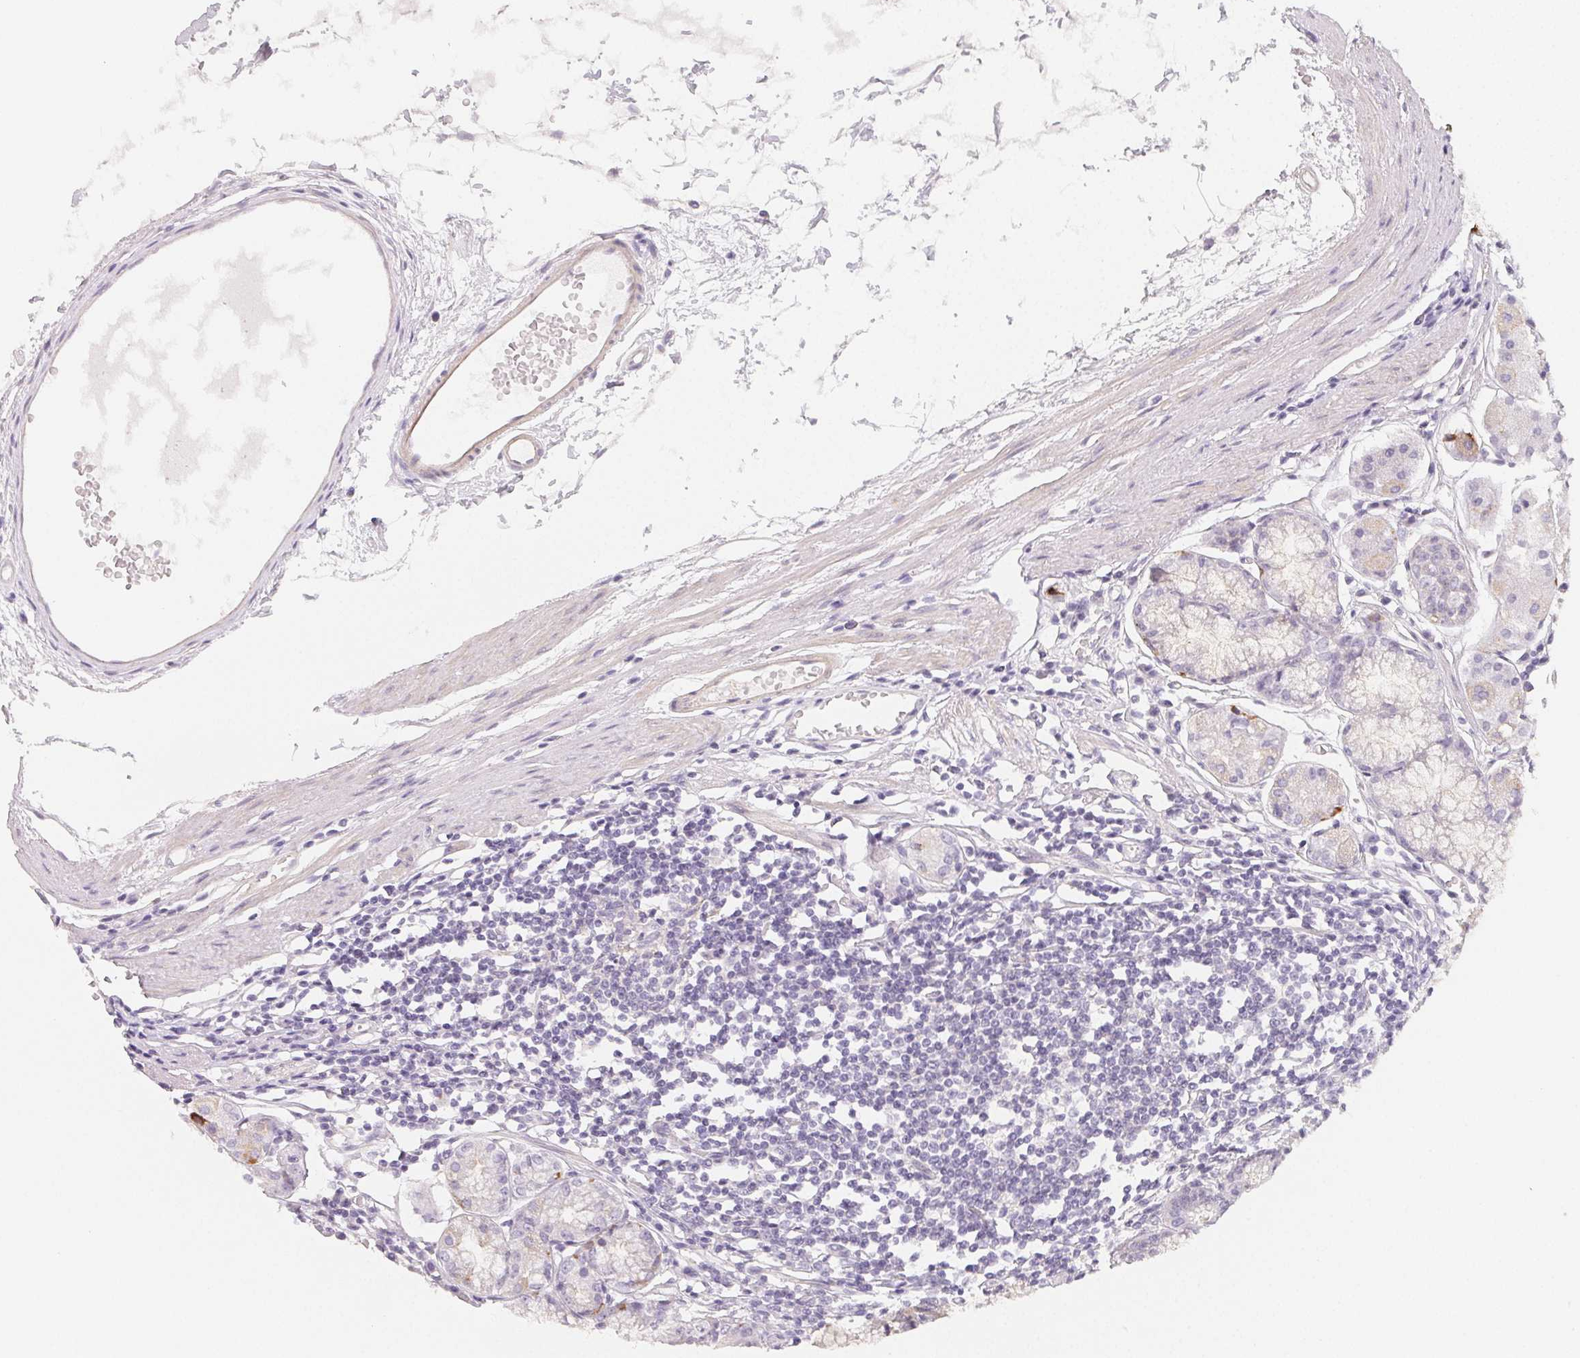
{"staining": {"intensity": "weak", "quantity": "<25%", "location": "cytoplasmic/membranous"}, "tissue": "stomach", "cell_type": "Glandular cells", "image_type": "normal", "snomed": [{"axis": "morphology", "description": "Normal tissue, NOS"}, {"axis": "topography", "description": "Stomach"}], "caption": "Immunohistochemical staining of unremarkable human stomach demonstrates no significant positivity in glandular cells. The staining is performed using DAB (3,3'-diaminobenzidine) brown chromogen with nuclei counter-stained in using hematoxylin.", "gene": "LRRC23", "patient": {"sex": "male", "age": 55}}